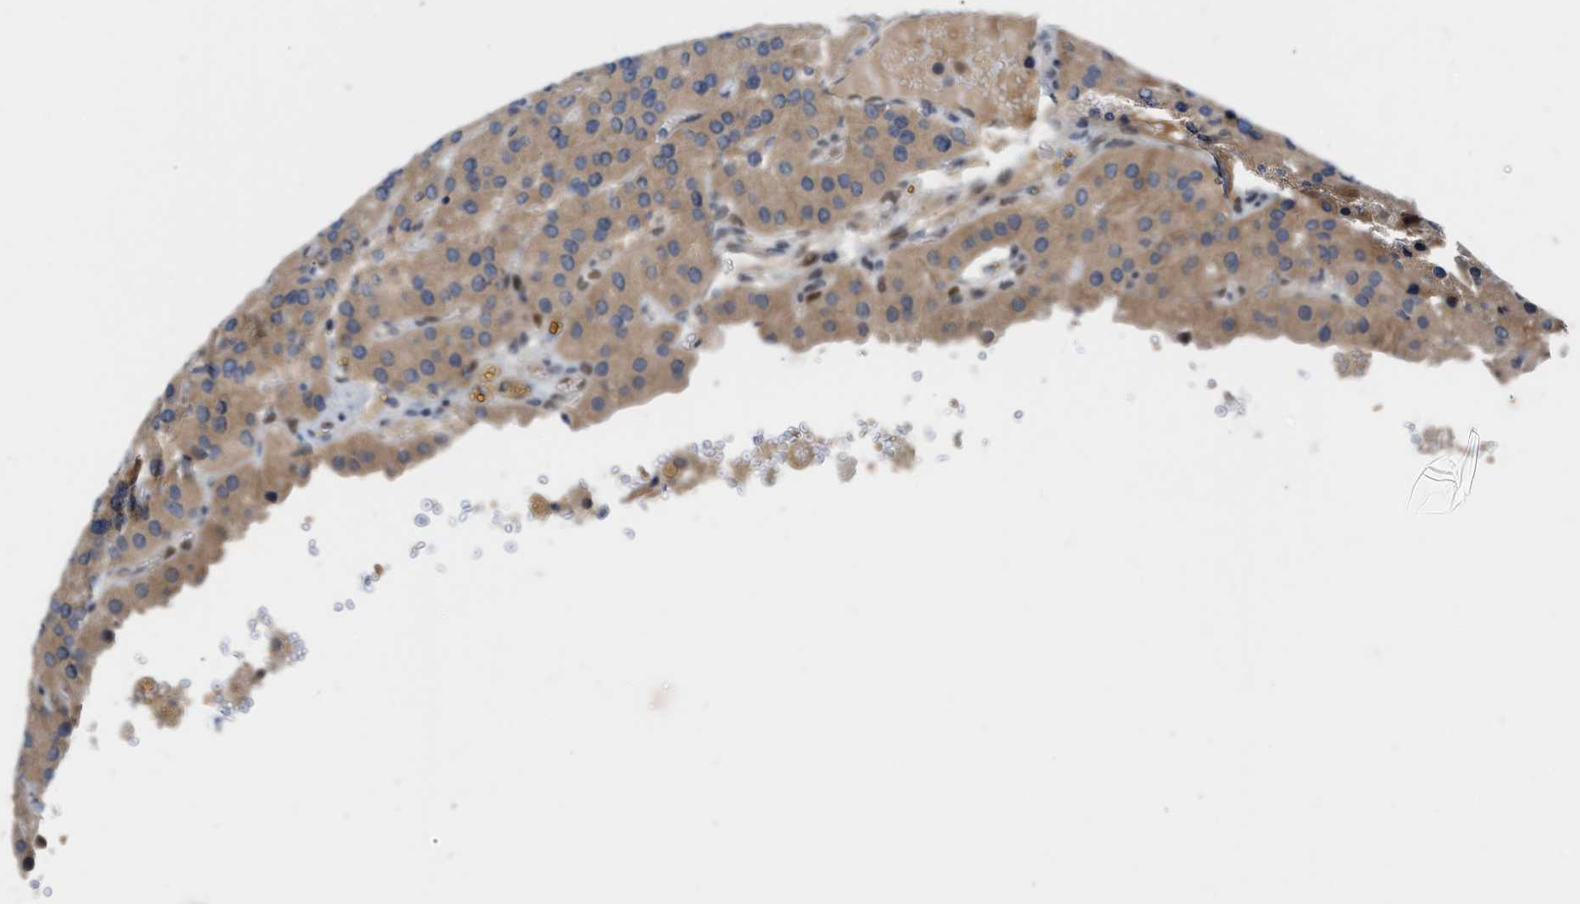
{"staining": {"intensity": "moderate", "quantity": ">75%", "location": "cytoplasmic/membranous"}, "tissue": "parathyroid gland", "cell_type": "Glandular cells", "image_type": "normal", "snomed": [{"axis": "morphology", "description": "Normal tissue, NOS"}, {"axis": "morphology", "description": "Adenoma, NOS"}, {"axis": "topography", "description": "Parathyroid gland"}], "caption": "Immunohistochemistry (IHC) (DAB (3,3'-diaminobenzidine)) staining of benign human parathyroid gland shows moderate cytoplasmic/membranous protein expression in about >75% of glandular cells.", "gene": "TCF4", "patient": {"sex": "female", "age": 86}}